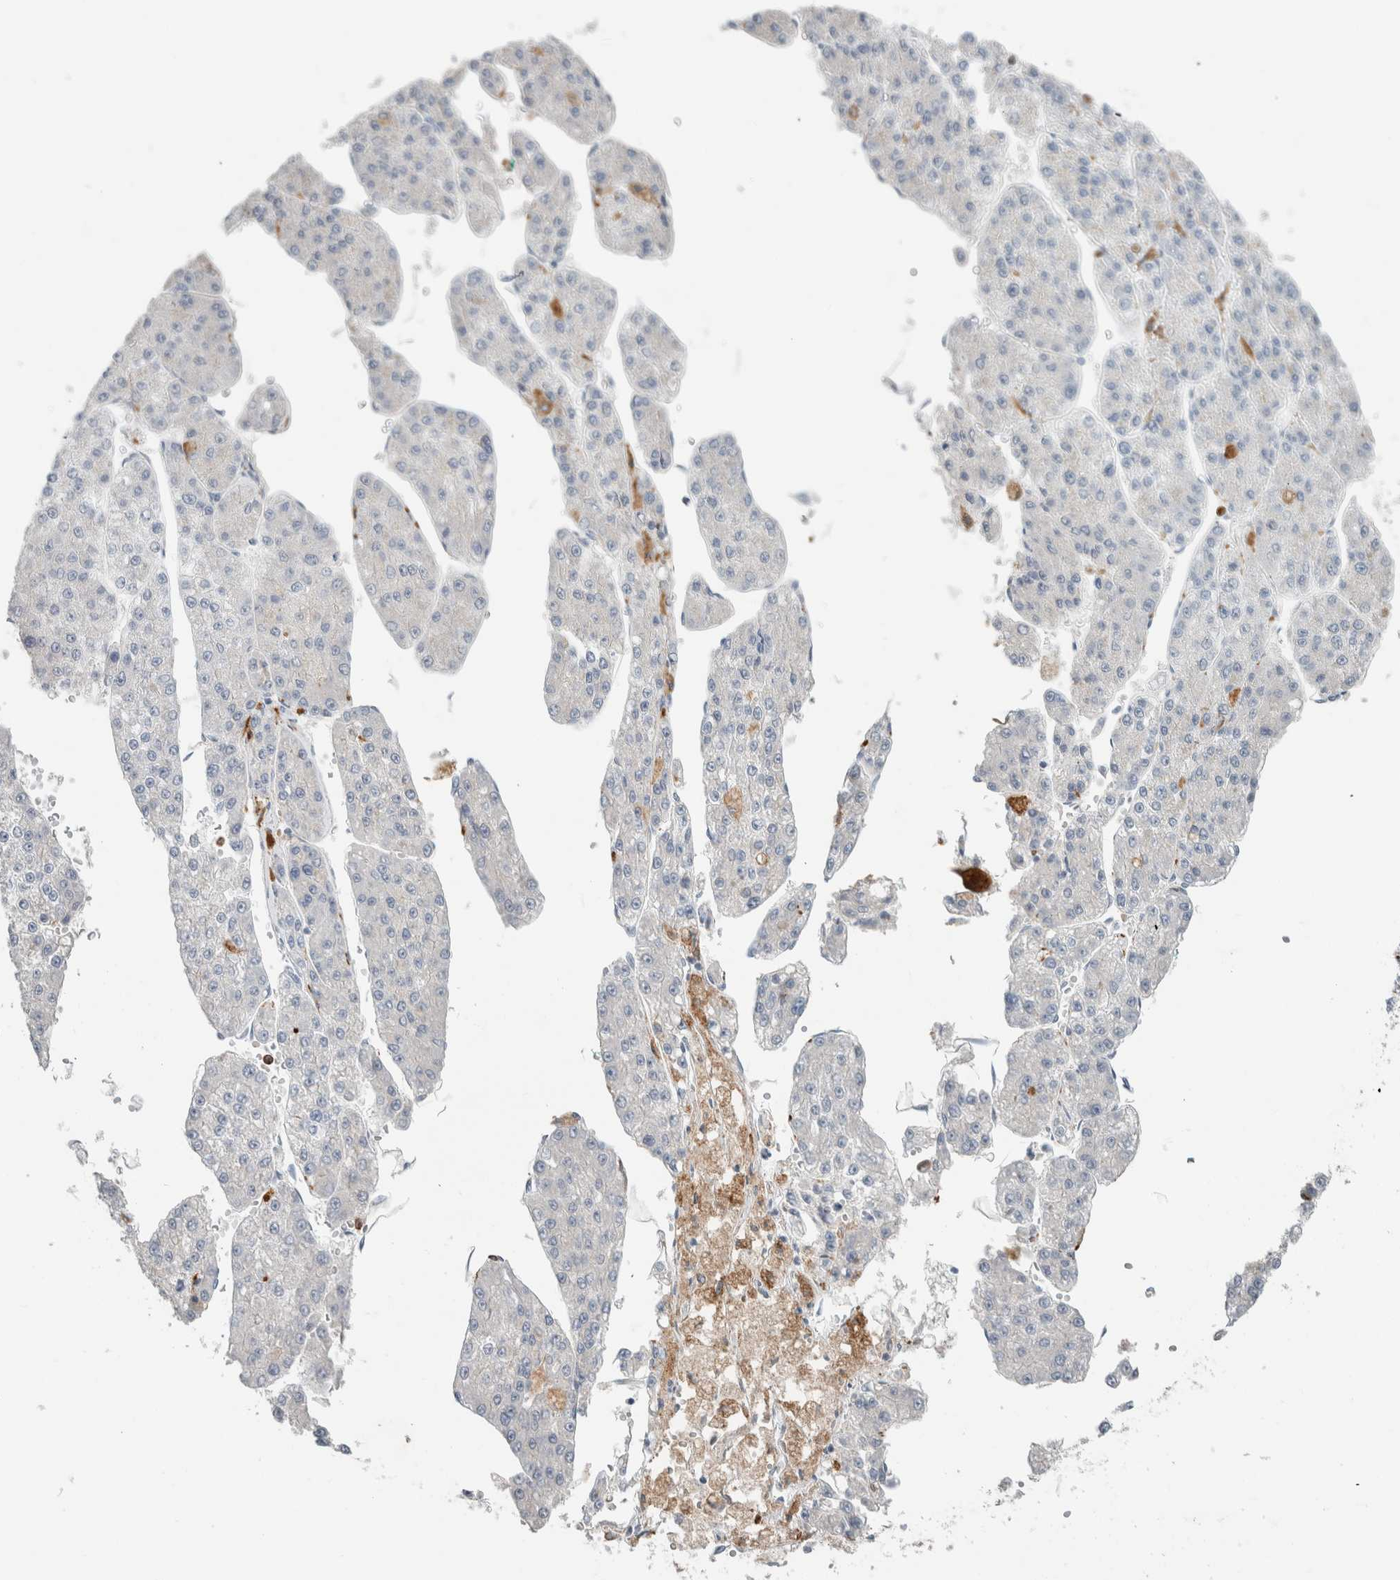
{"staining": {"intensity": "negative", "quantity": "none", "location": "none"}, "tissue": "liver cancer", "cell_type": "Tumor cells", "image_type": "cancer", "snomed": [{"axis": "morphology", "description": "Carcinoma, Hepatocellular, NOS"}, {"axis": "topography", "description": "Liver"}], "caption": "This is an immunohistochemistry histopathology image of liver cancer (hepatocellular carcinoma). There is no positivity in tumor cells.", "gene": "LY86", "patient": {"sex": "female", "age": 73}}